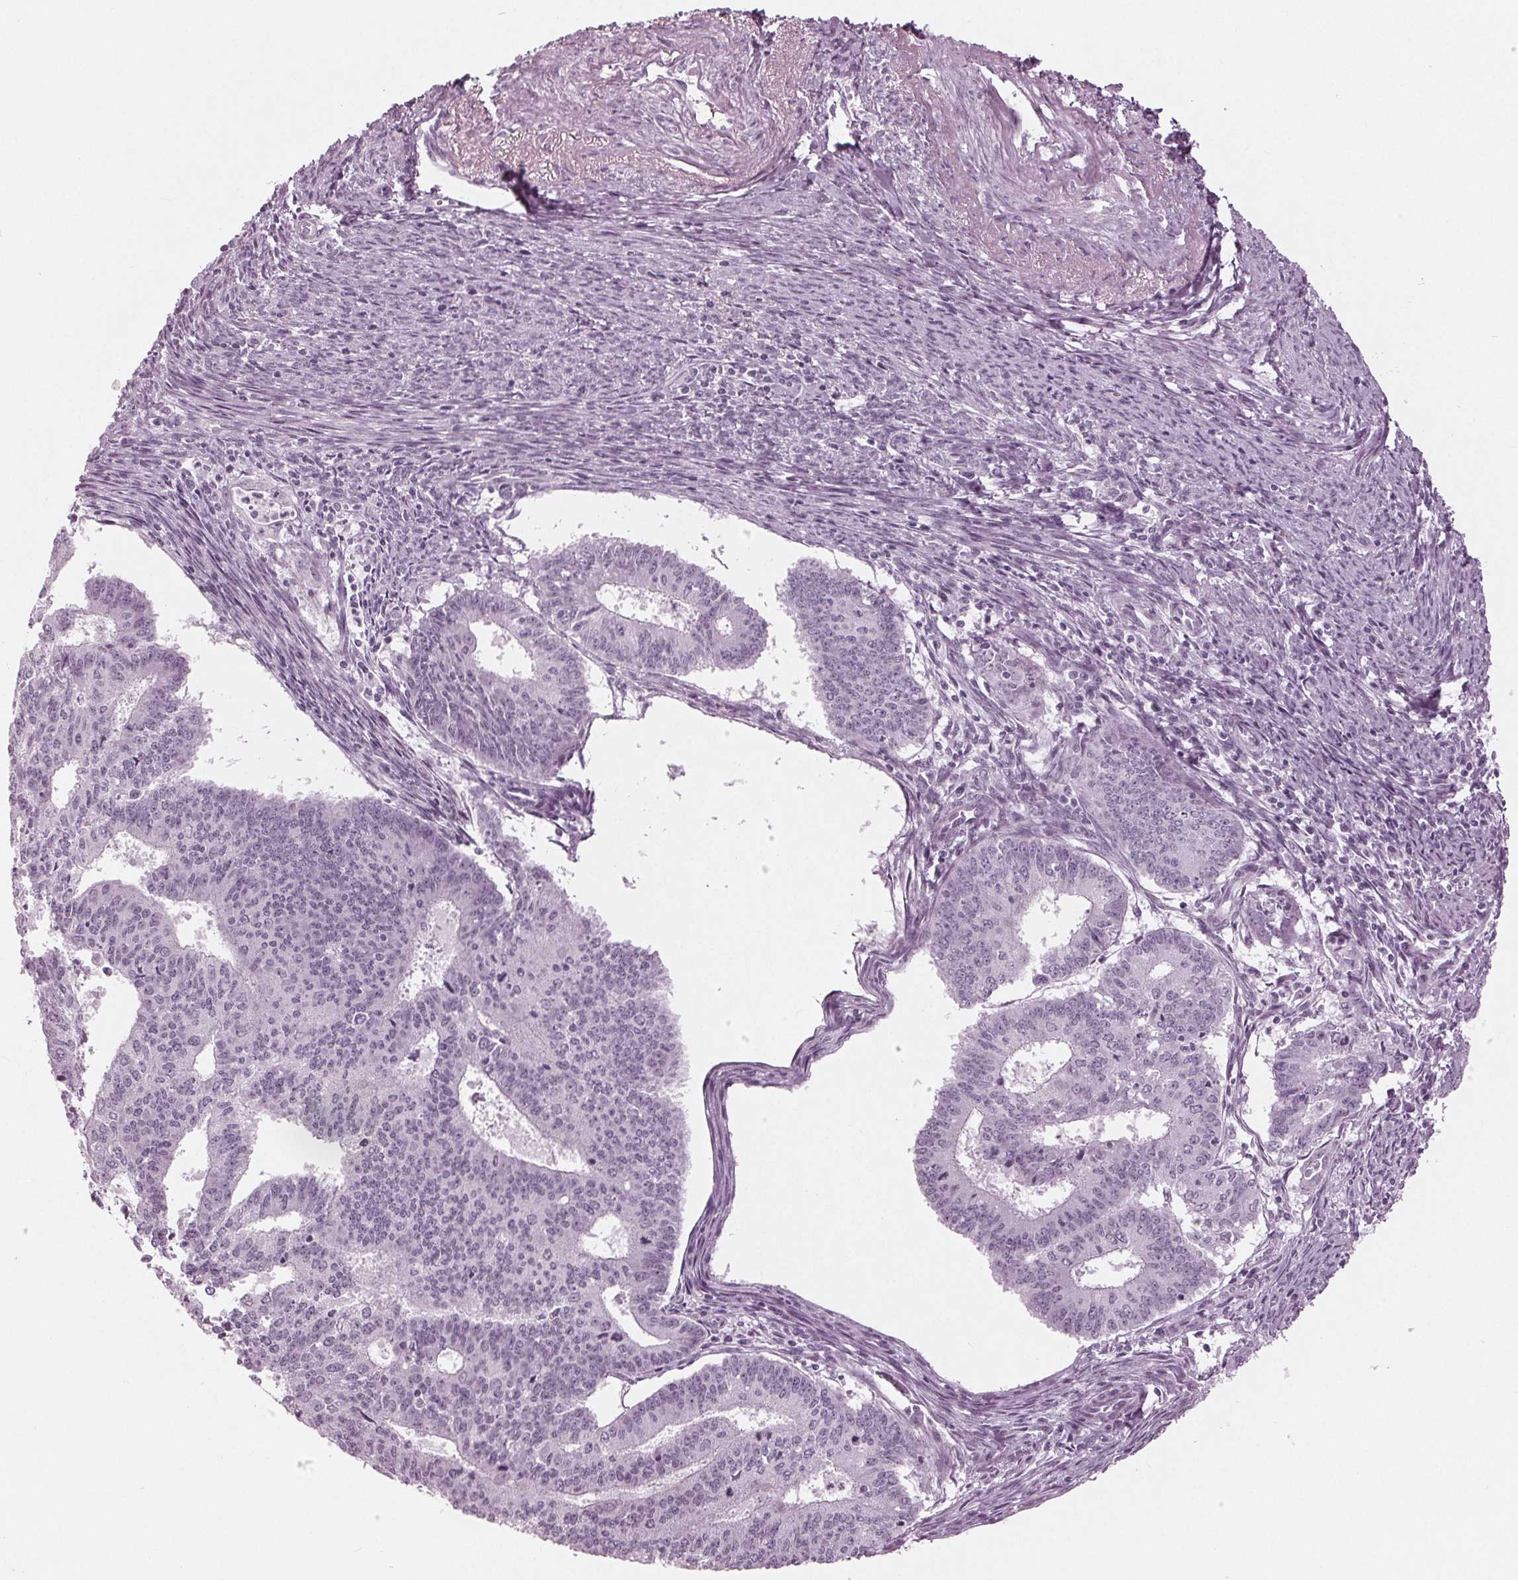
{"staining": {"intensity": "negative", "quantity": "none", "location": "none"}, "tissue": "endometrial cancer", "cell_type": "Tumor cells", "image_type": "cancer", "snomed": [{"axis": "morphology", "description": "Adenocarcinoma, NOS"}, {"axis": "topography", "description": "Endometrium"}], "caption": "Immunohistochemistry (IHC) of adenocarcinoma (endometrial) reveals no expression in tumor cells. Brightfield microscopy of immunohistochemistry stained with DAB (brown) and hematoxylin (blue), captured at high magnification.", "gene": "KRT28", "patient": {"sex": "female", "age": 61}}